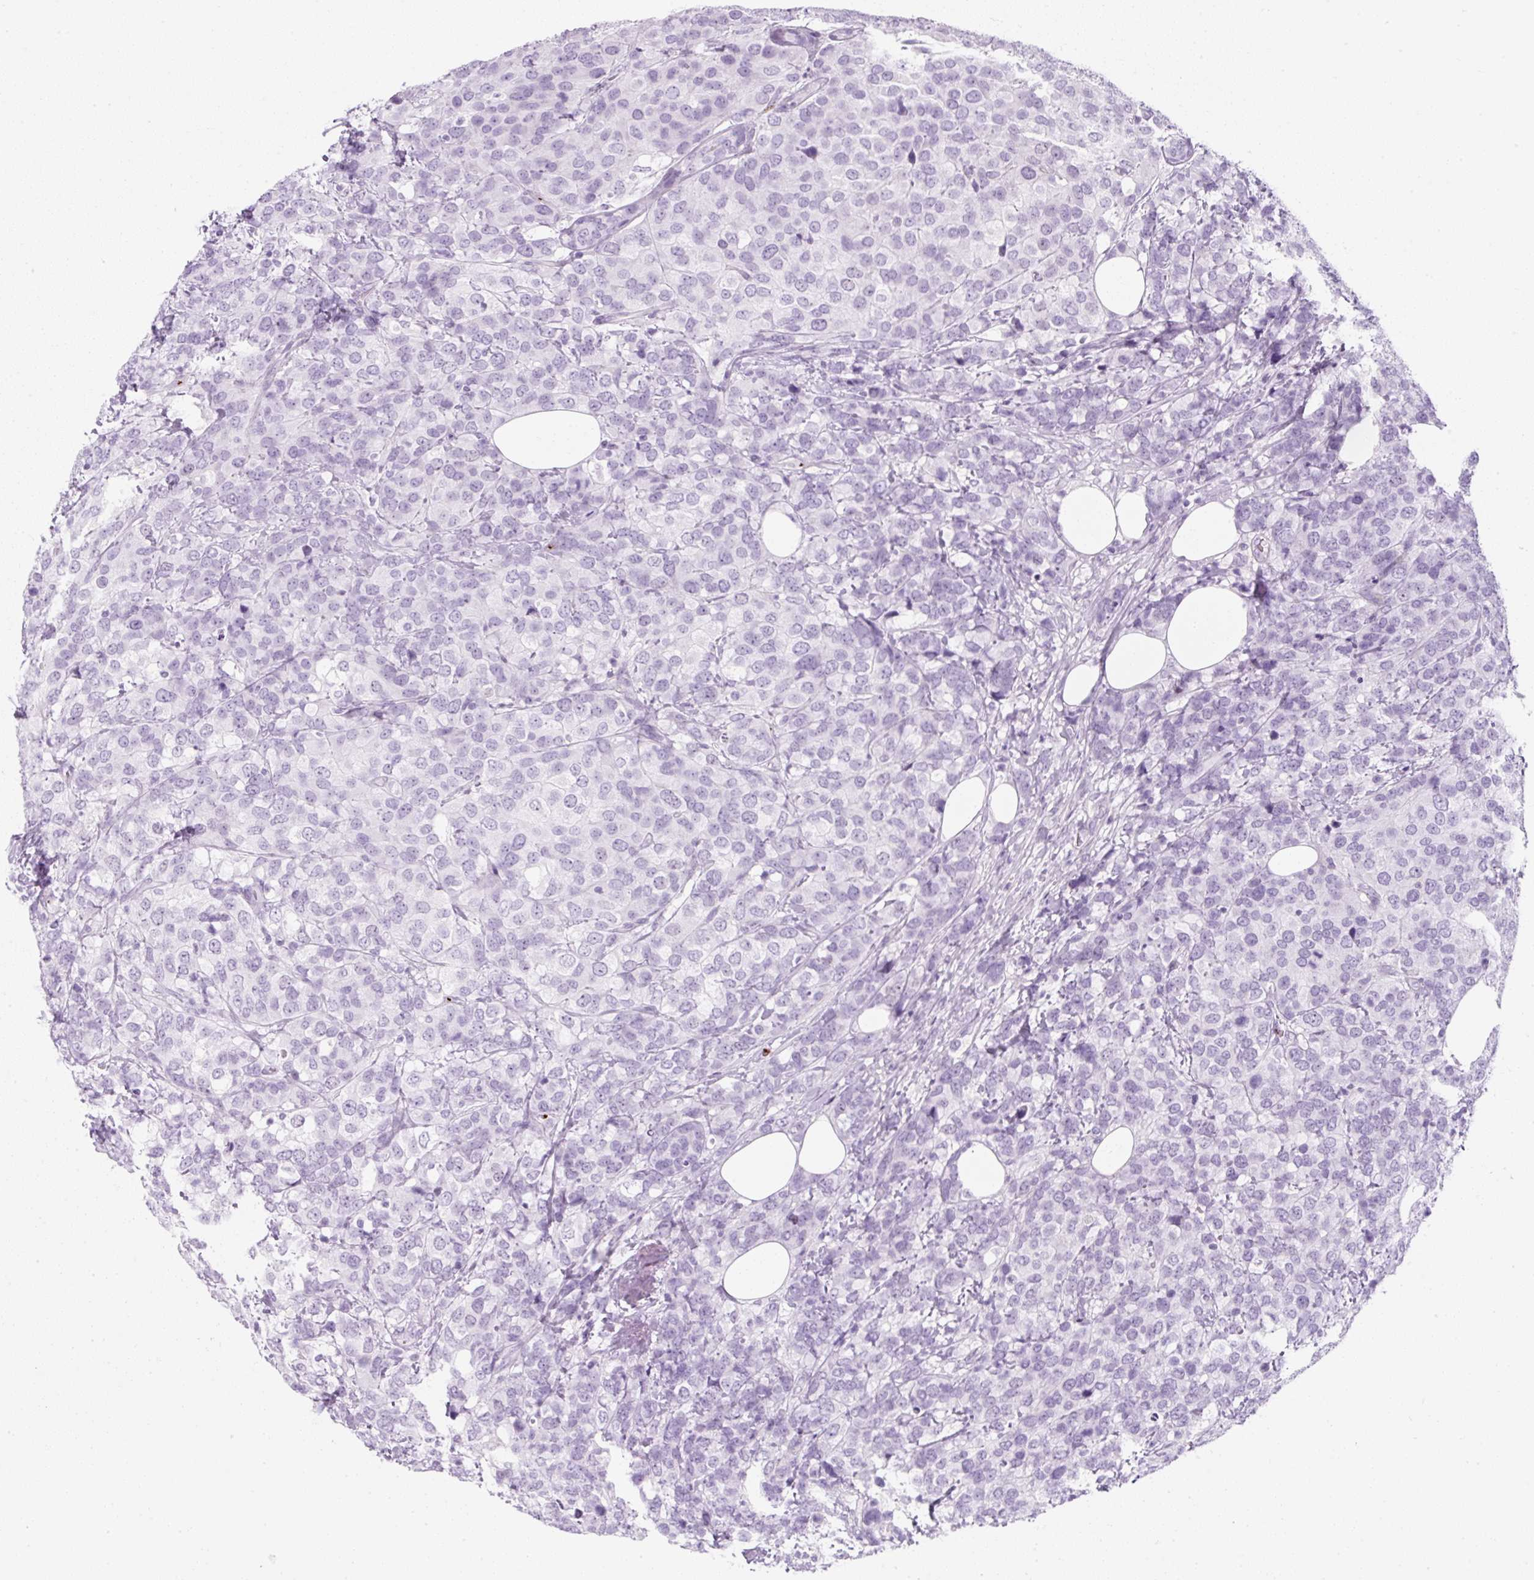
{"staining": {"intensity": "negative", "quantity": "none", "location": "none"}, "tissue": "breast cancer", "cell_type": "Tumor cells", "image_type": "cancer", "snomed": [{"axis": "morphology", "description": "Lobular carcinoma"}, {"axis": "topography", "description": "Breast"}], "caption": "IHC micrograph of neoplastic tissue: lobular carcinoma (breast) stained with DAB (3,3'-diaminobenzidine) exhibits no significant protein expression in tumor cells.", "gene": "PF4V1", "patient": {"sex": "female", "age": 59}}